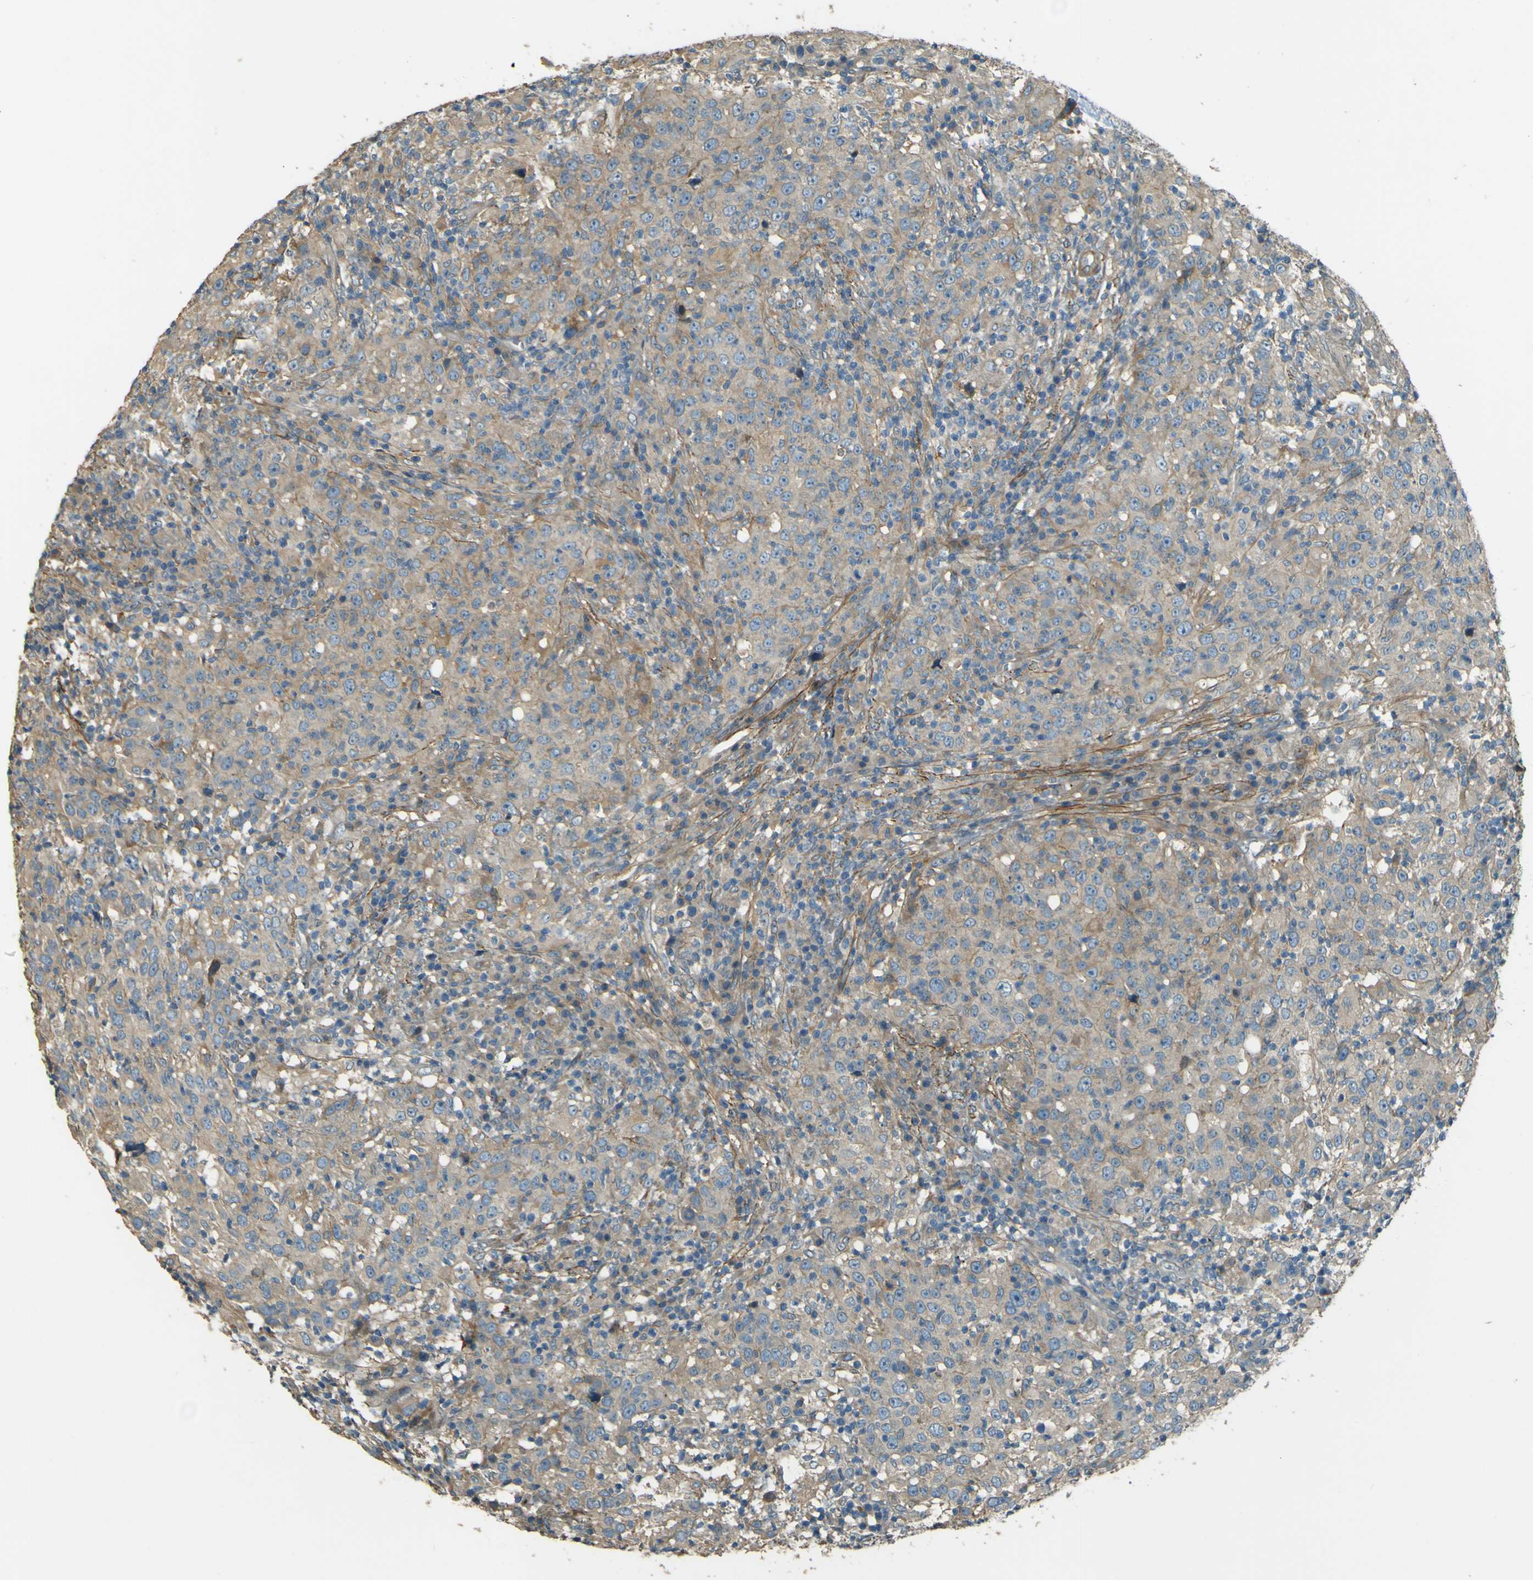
{"staining": {"intensity": "weak", "quantity": "25%-75%", "location": "cytoplasmic/membranous"}, "tissue": "head and neck cancer", "cell_type": "Tumor cells", "image_type": "cancer", "snomed": [{"axis": "morphology", "description": "Adenocarcinoma, NOS"}, {"axis": "topography", "description": "Salivary gland"}, {"axis": "topography", "description": "Head-Neck"}], "caption": "A micrograph showing weak cytoplasmic/membranous staining in approximately 25%-75% of tumor cells in head and neck cancer (adenocarcinoma), as visualized by brown immunohistochemical staining.", "gene": "NEXN", "patient": {"sex": "female", "age": 65}}